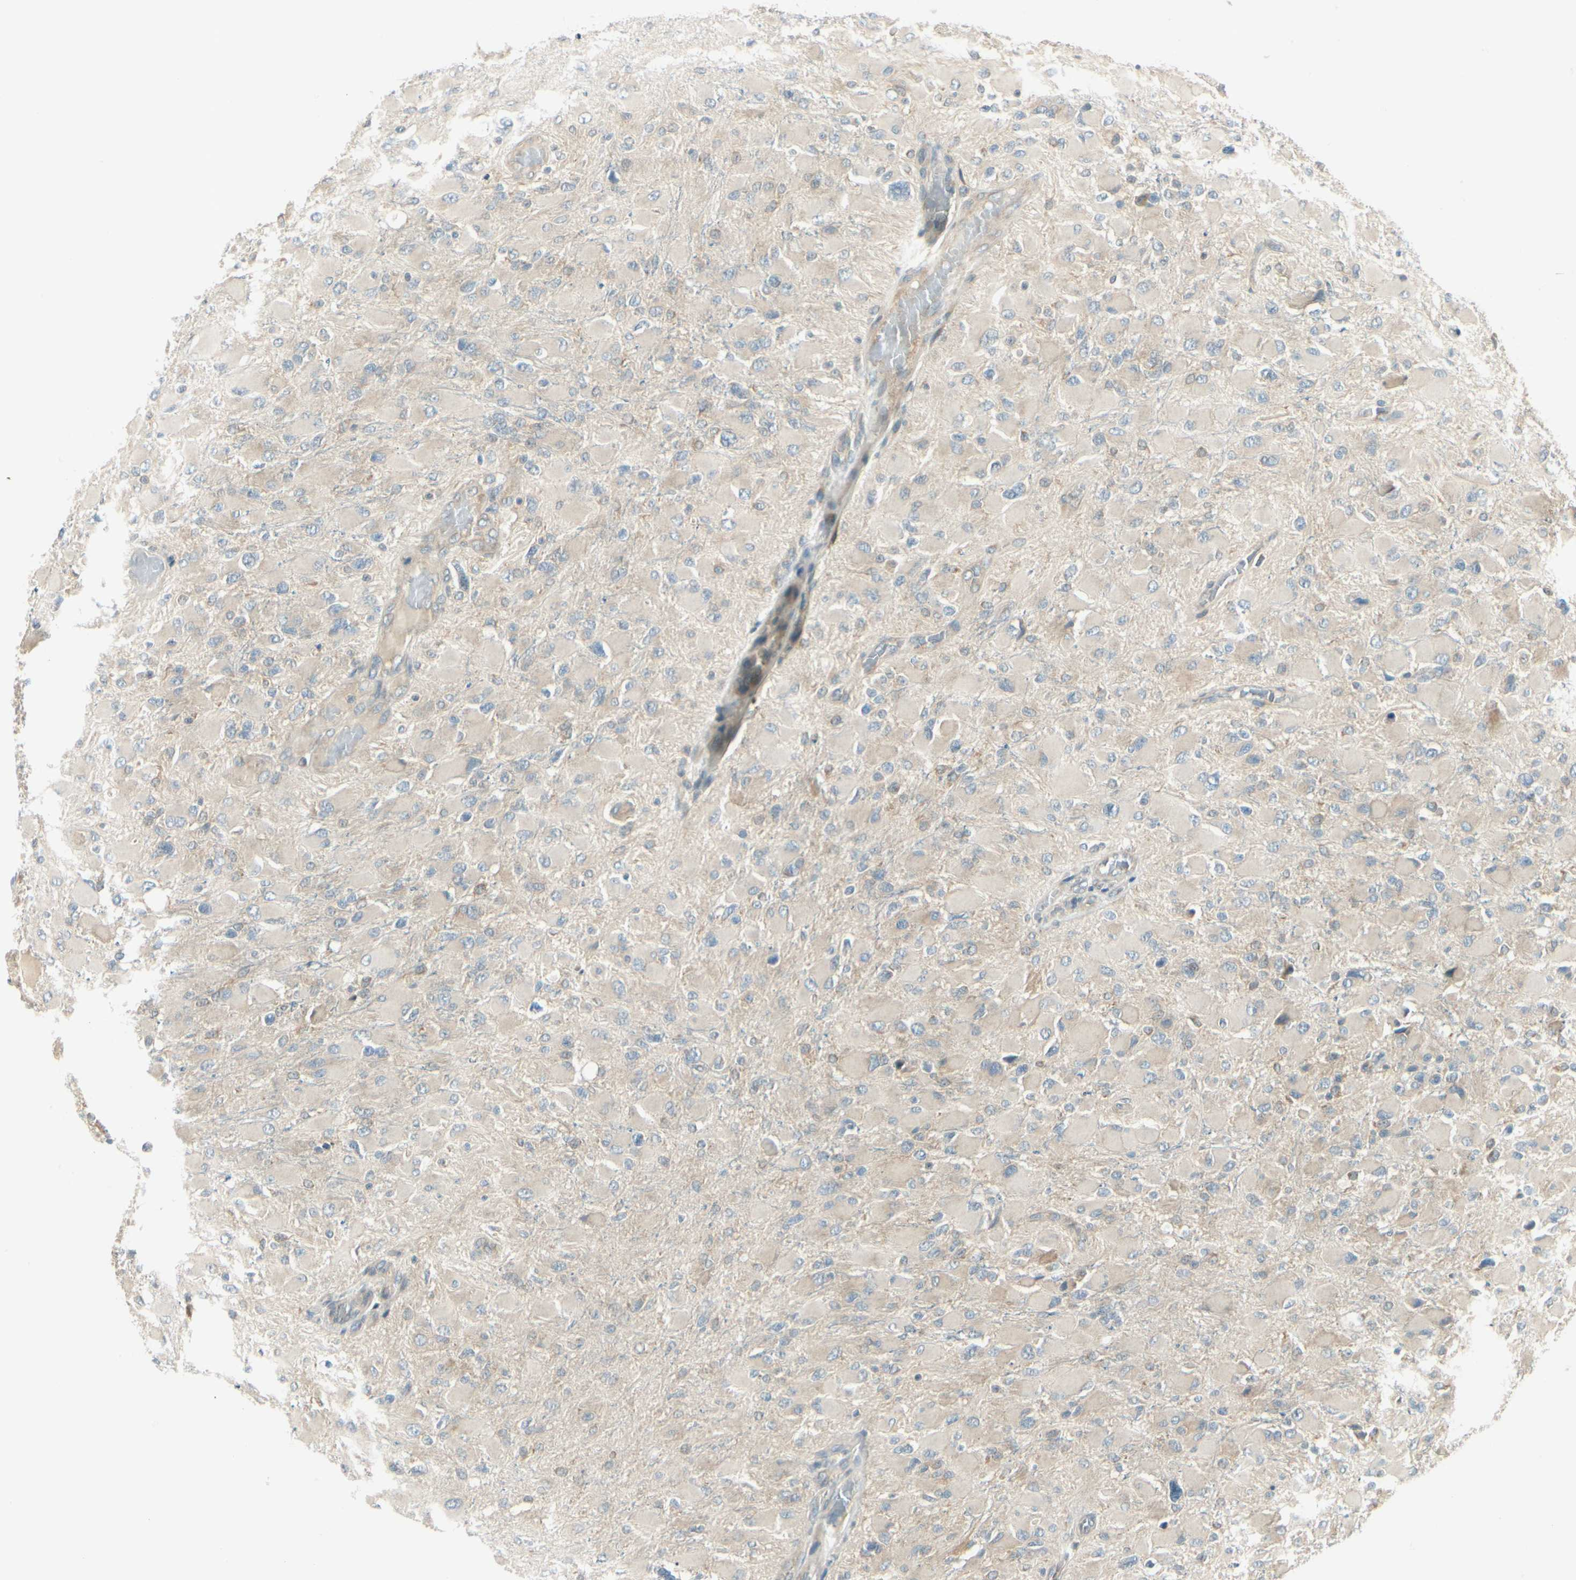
{"staining": {"intensity": "weak", "quantity": "25%-75%", "location": "cytoplasmic/membranous"}, "tissue": "glioma", "cell_type": "Tumor cells", "image_type": "cancer", "snomed": [{"axis": "morphology", "description": "Glioma, malignant, High grade"}, {"axis": "topography", "description": "Cerebral cortex"}], "caption": "High-magnification brightfield microscopy of malignant glioma (high-grade) stained with DAB (brown) and counterstained with hematoxylin (blue). tumor cells exhibit weak cytoplasmic/membranous staining is appreciated in approximately25%-75% of cells.", "gene": "BNIP1", "patient": {"sex": "female", "age": 36}}